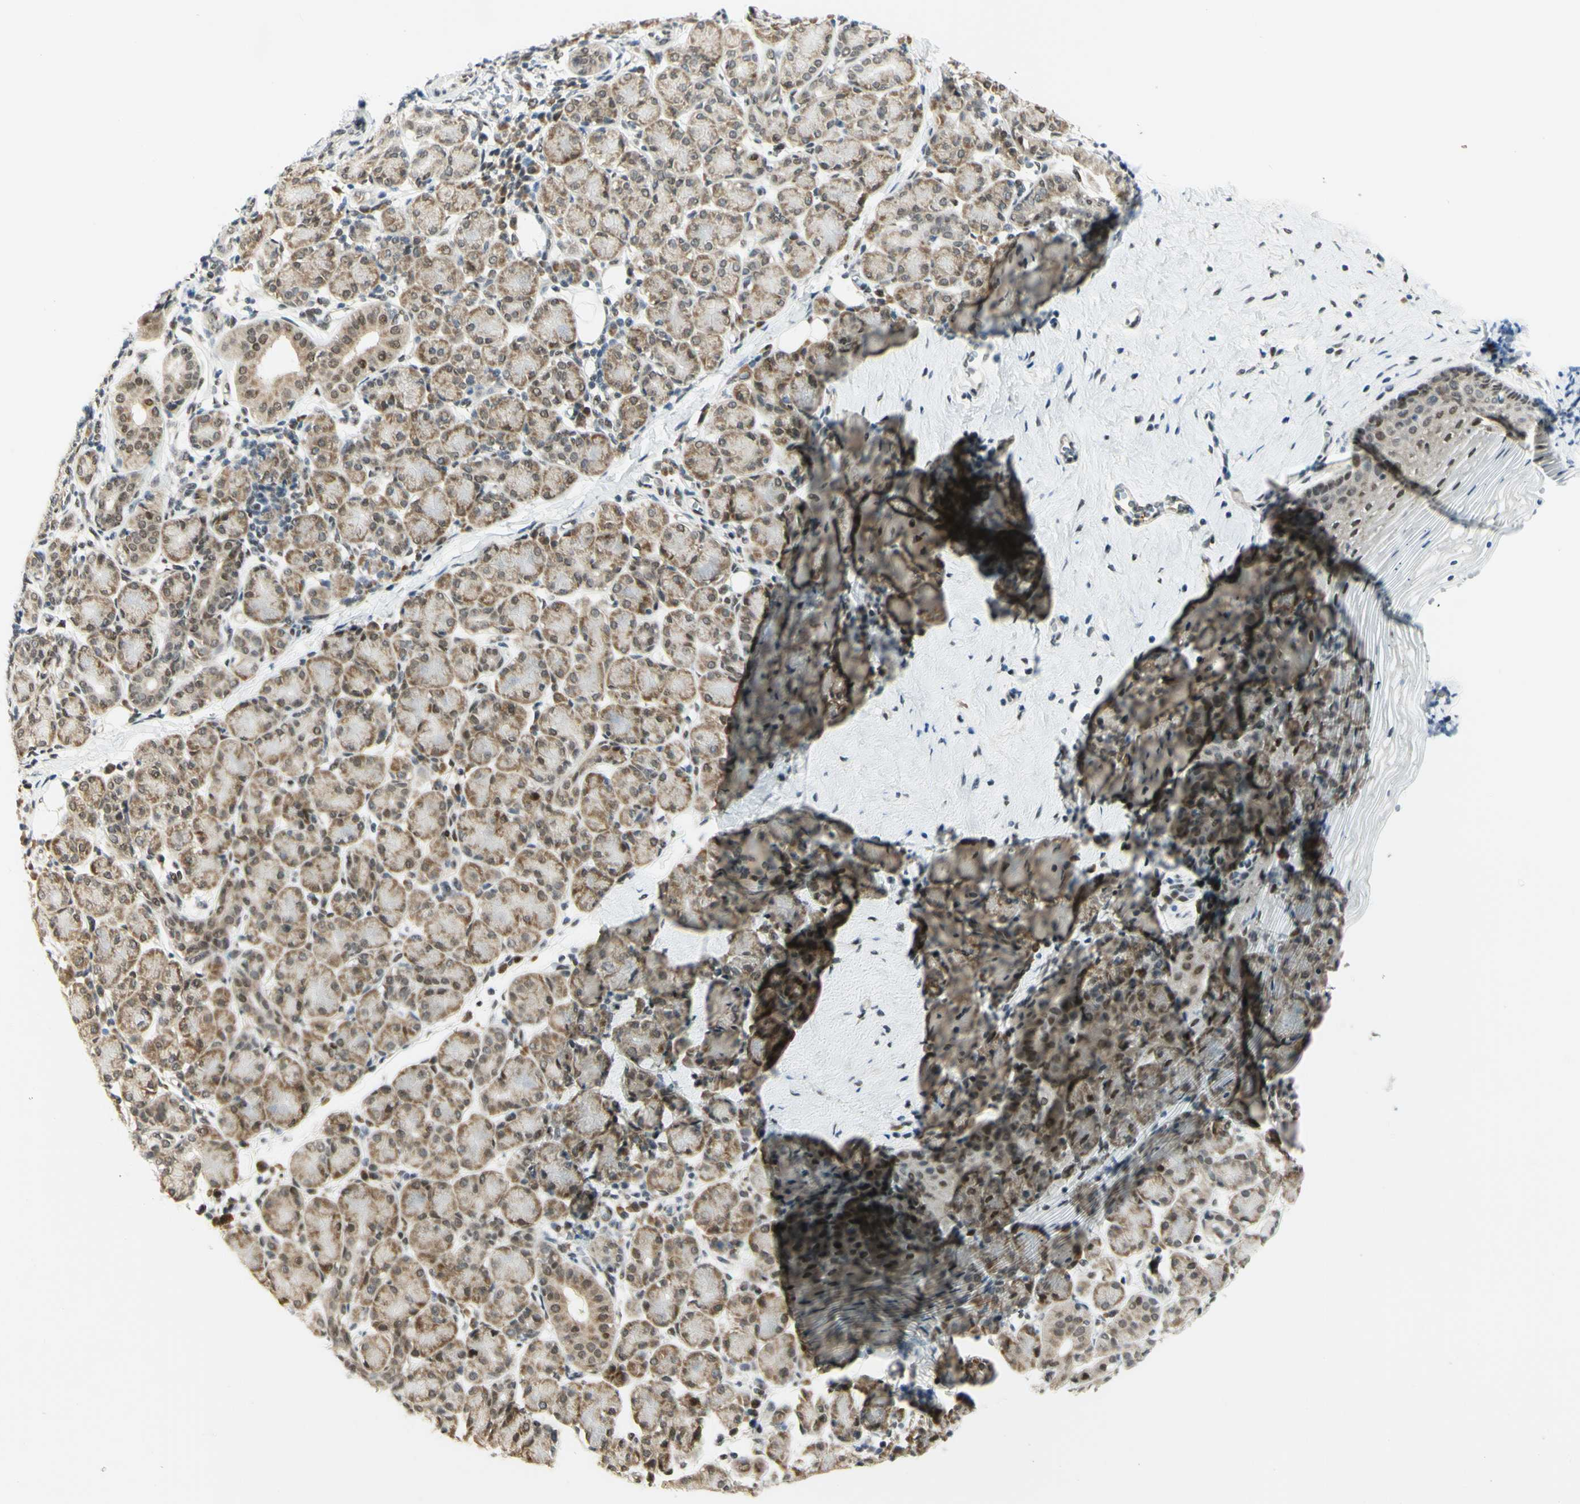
{"staining": {"intensity": "moderate", "quantity": ">75%", "location": "nuclear"}, "tissue": "salivary gland", "cell_type": "Glandular cells", "image_type": "normal", "snomed": [{"axis": "morphology", "description": "Normal tissue, NOS"}, {"axis": "morphology", "description": "Inflammation, NOS"}, {"axis": "topography", "description": "Lymph node"}, {"axis": "topography", "description": "Salivary gland"}], "caption": "Immunohistochemistry (IHC) histopathology image of unremarkable human salivary gland stained for a protein (brown), which exhibits medium levels of moderate nuclear staining in approximately >75% of glandular cells.", "gene": "DDX1", "patient": {"sex": "male", "age": 3}}